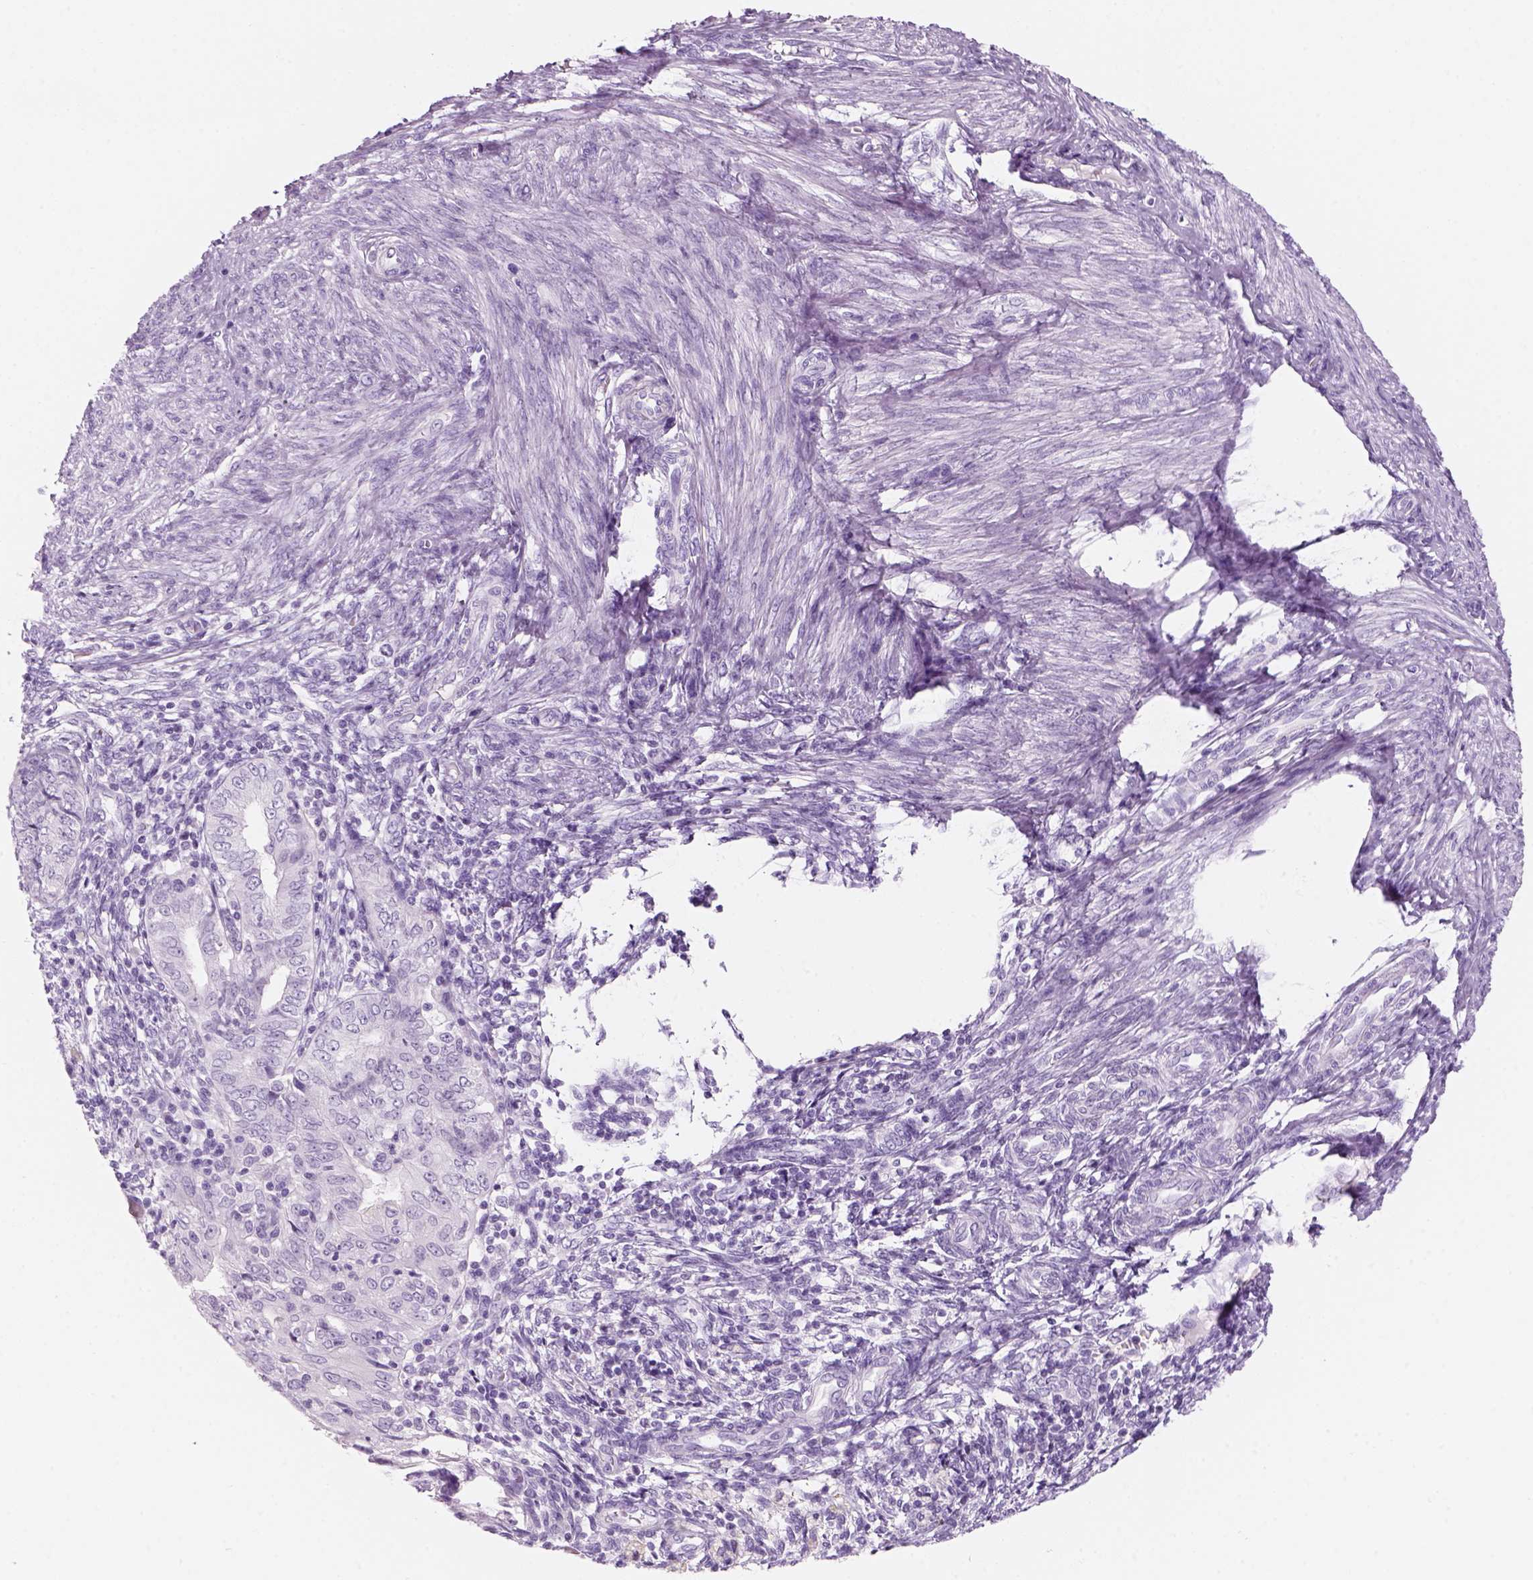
{"staining": {"intensity": "negative", "quantity": "none", "location": "none"}, "tissue": "endometrial cancer", "cell_type": "Tumor cells", "image_type": "cancer", "snomed": [{"axis": "morphology", "description": "Adenocarcinoma, NOS"}, {"axis": "topography", "description": "Endometrium"}], "caption": "High magnification brightfield microscopy of endometrial cancer stained with DAB (3,3'-diaminobenzidine) (brown) and counterstained with hematoxylin (blue): tumor cells show no significant expression.", "gene": "KRTAP11-1", "patient": {"sex": "female", "age": 68}}